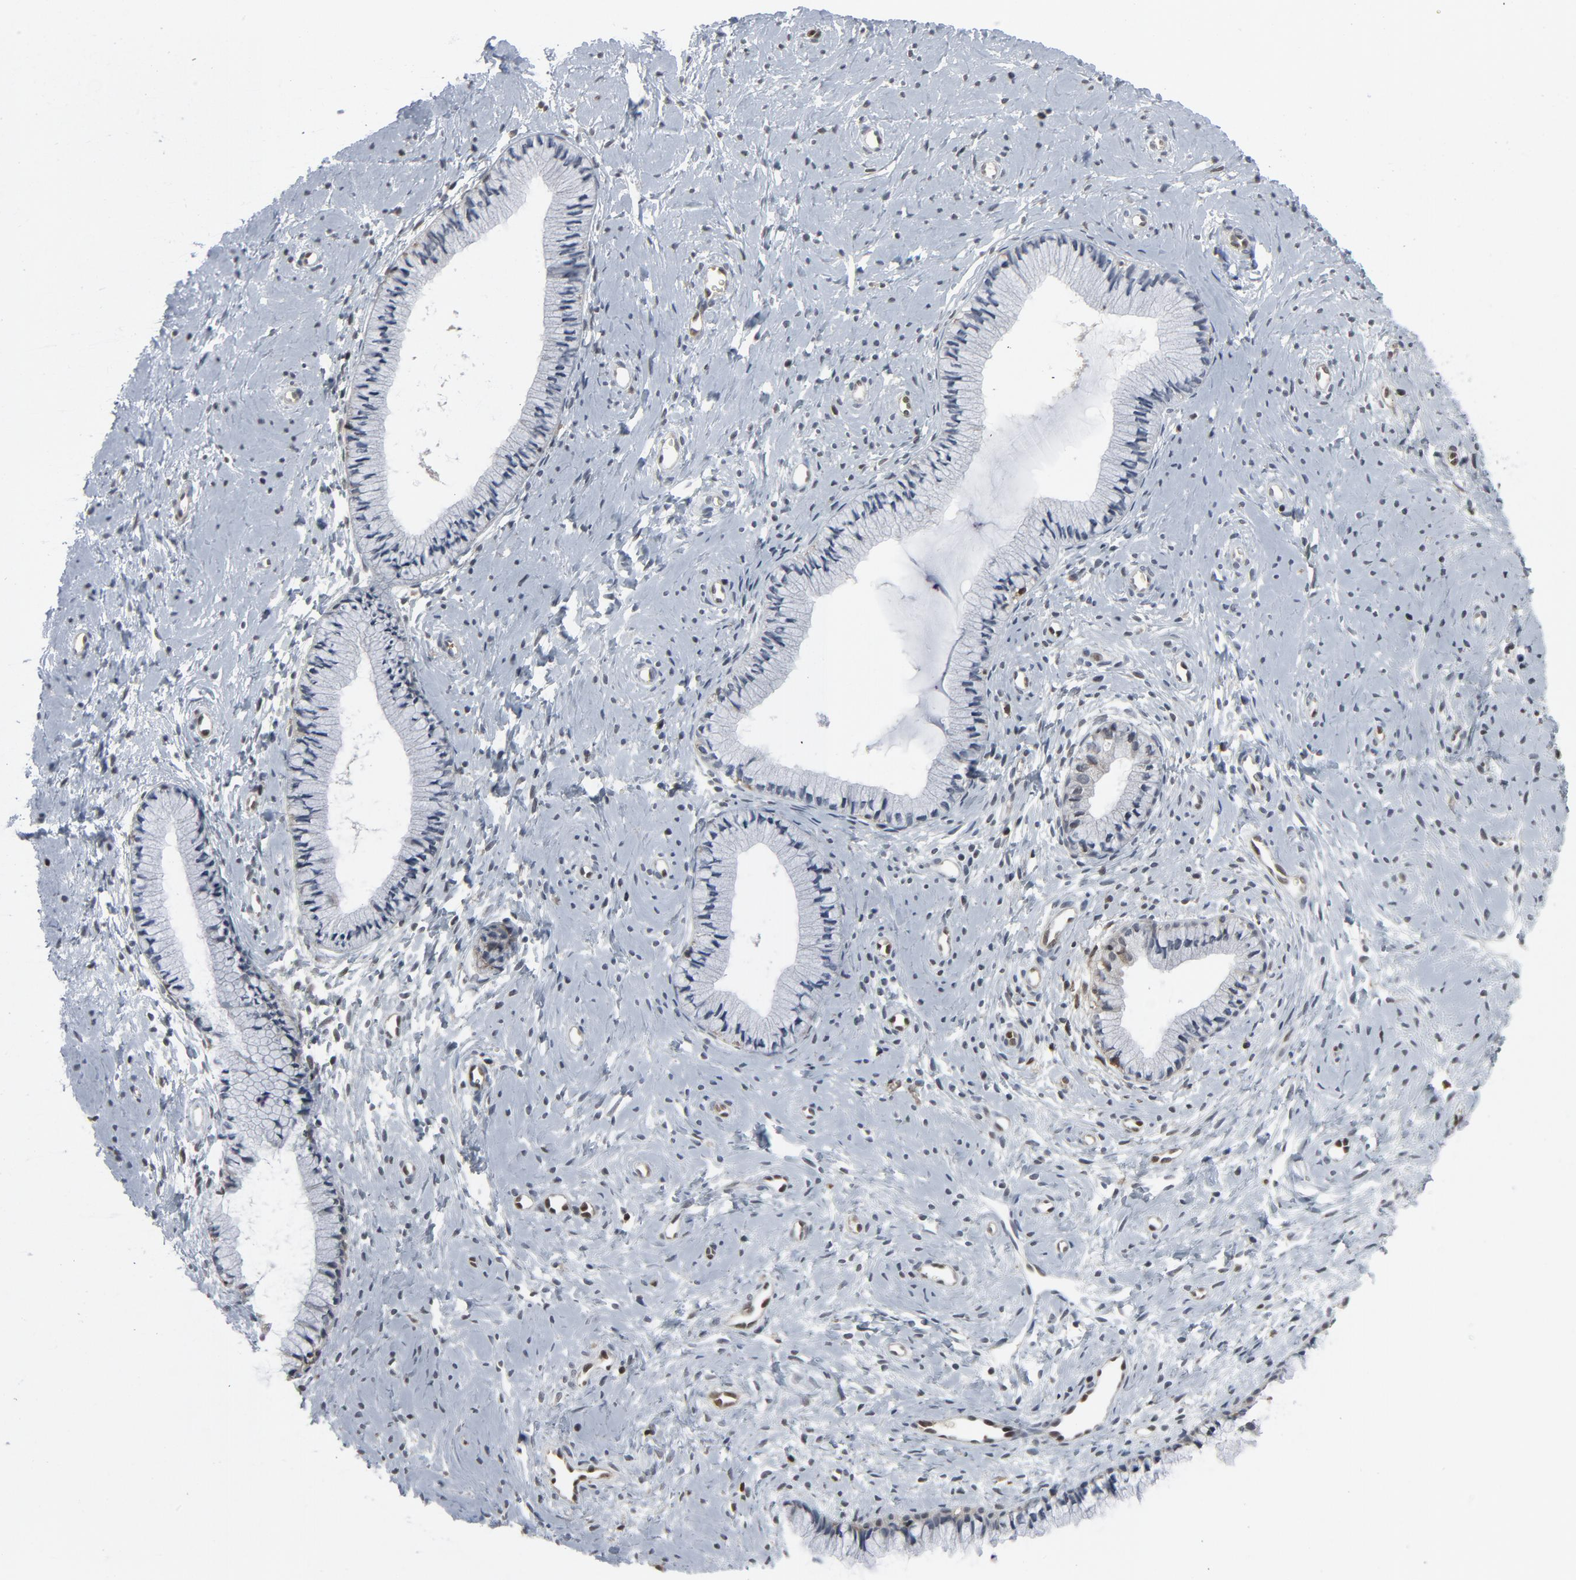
{"staining": {"intensity": "negative", "quantity": "none", "location": "none"}, "tissue": "cervix", "cell_type": "Glandular cells", "image_type": "normal", "snomed": [{"axis": "morphology", "description": "Normal tissue, NOS"}, {"axis": "topography", "description": "Cervix"}], "caption": "This image is of normal cervix stained with immunohistochemistry to label a protein in brown with the nuclei are counter-stained blue. There is no expression in glandular cells.", "gene": "STAT5A", "patient": {"sex": "female", "age": 46}}